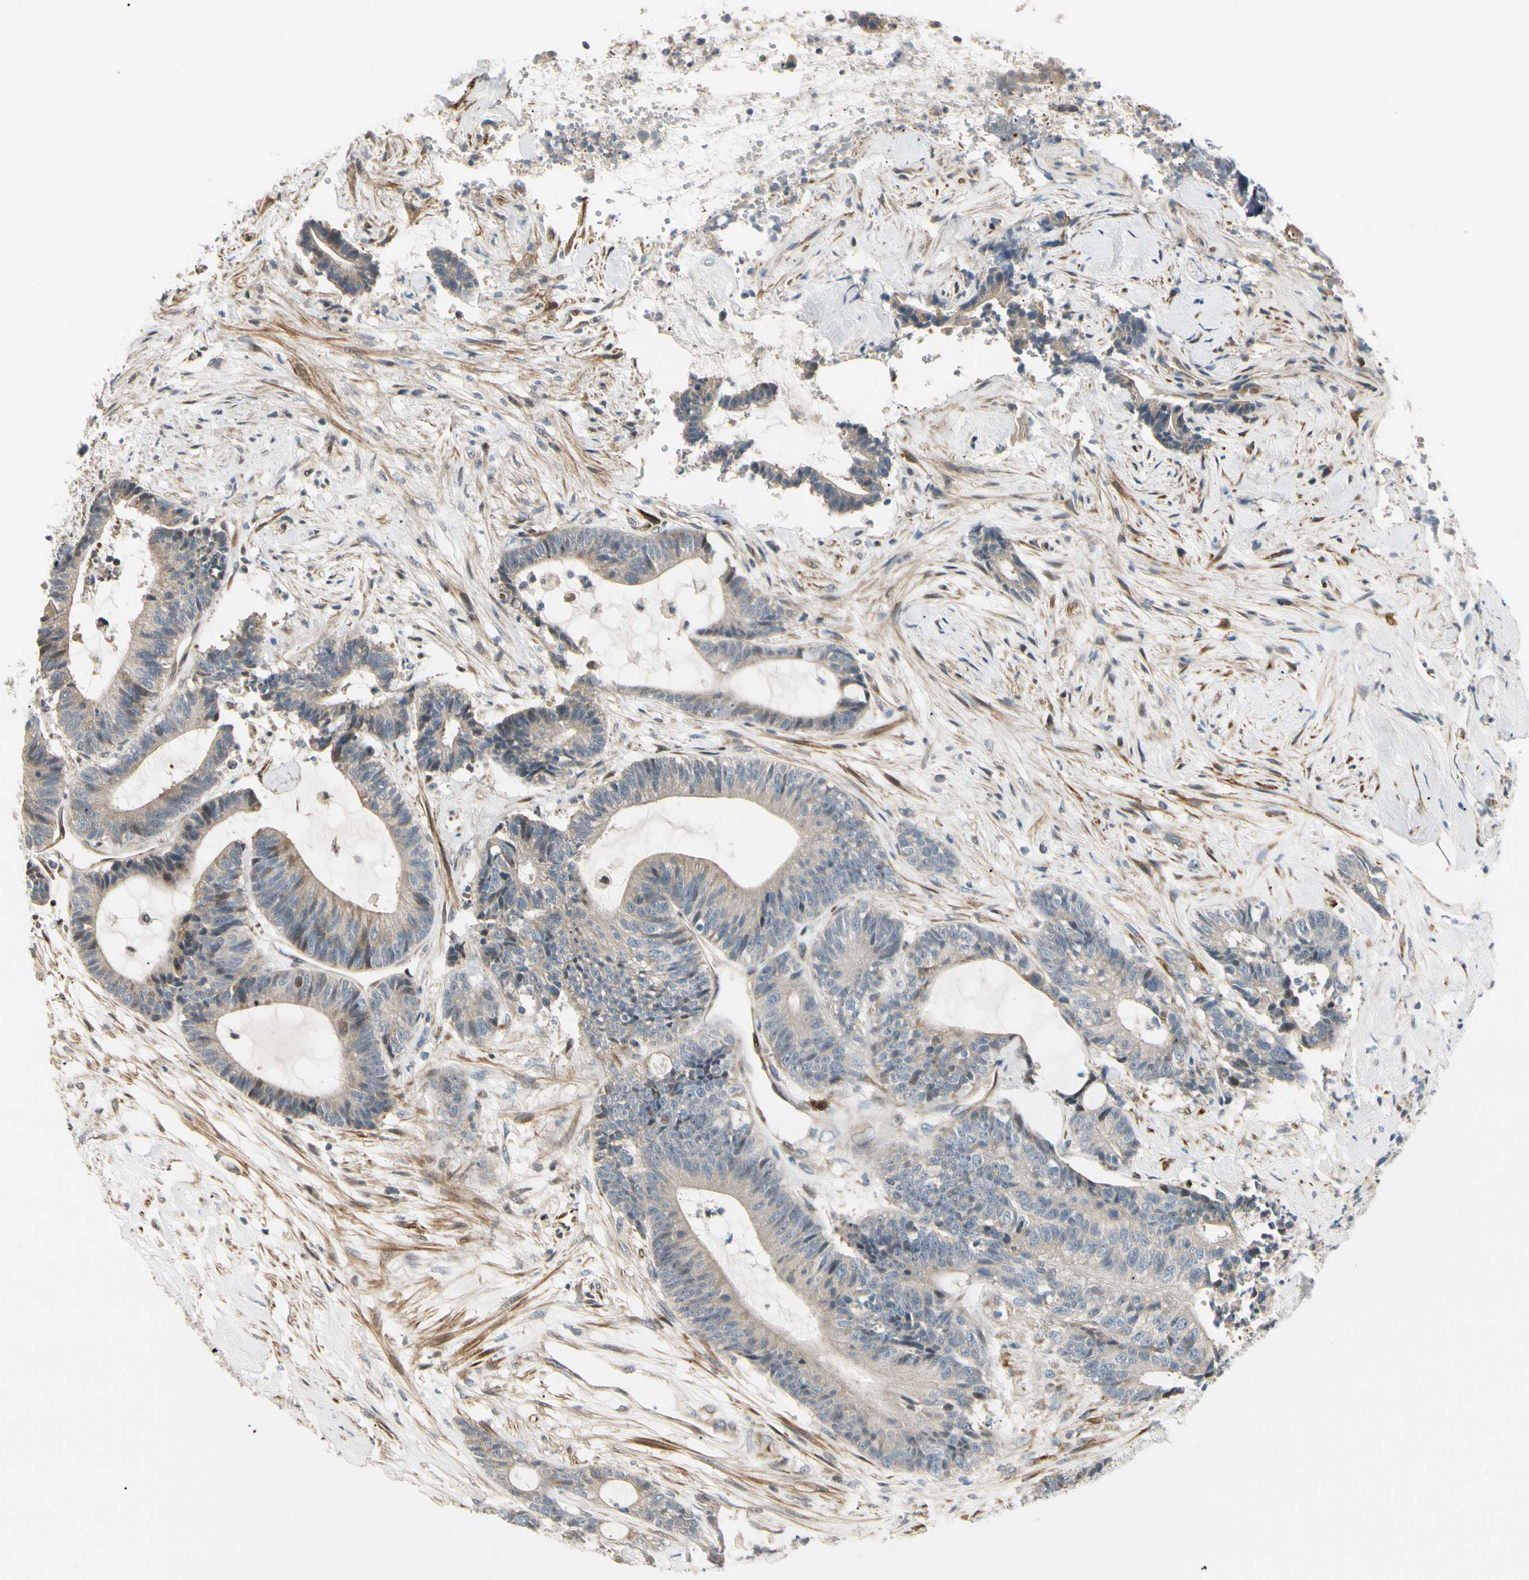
{"staining": {"intensity": "weak", "quantity": ">75%", "location": "cytoplasmic/membranous"}, "tissue": "colorectal cancer", "cell_type": "Tumor cells", "image_type": "cancer", "snomed": [{"axis": "morphology", "description": "Adenocarcinoma, NOS"}, {"axis": "topography", "description": "Colon"}], "caption": "Weak cytoplasmic/membranous protein positivity is appreciated in approximately >75% of tumor cells in colorectal adenocarcinoma.", "gene": "P4HA3", "patient": {"sex": "female", "age": 84}}